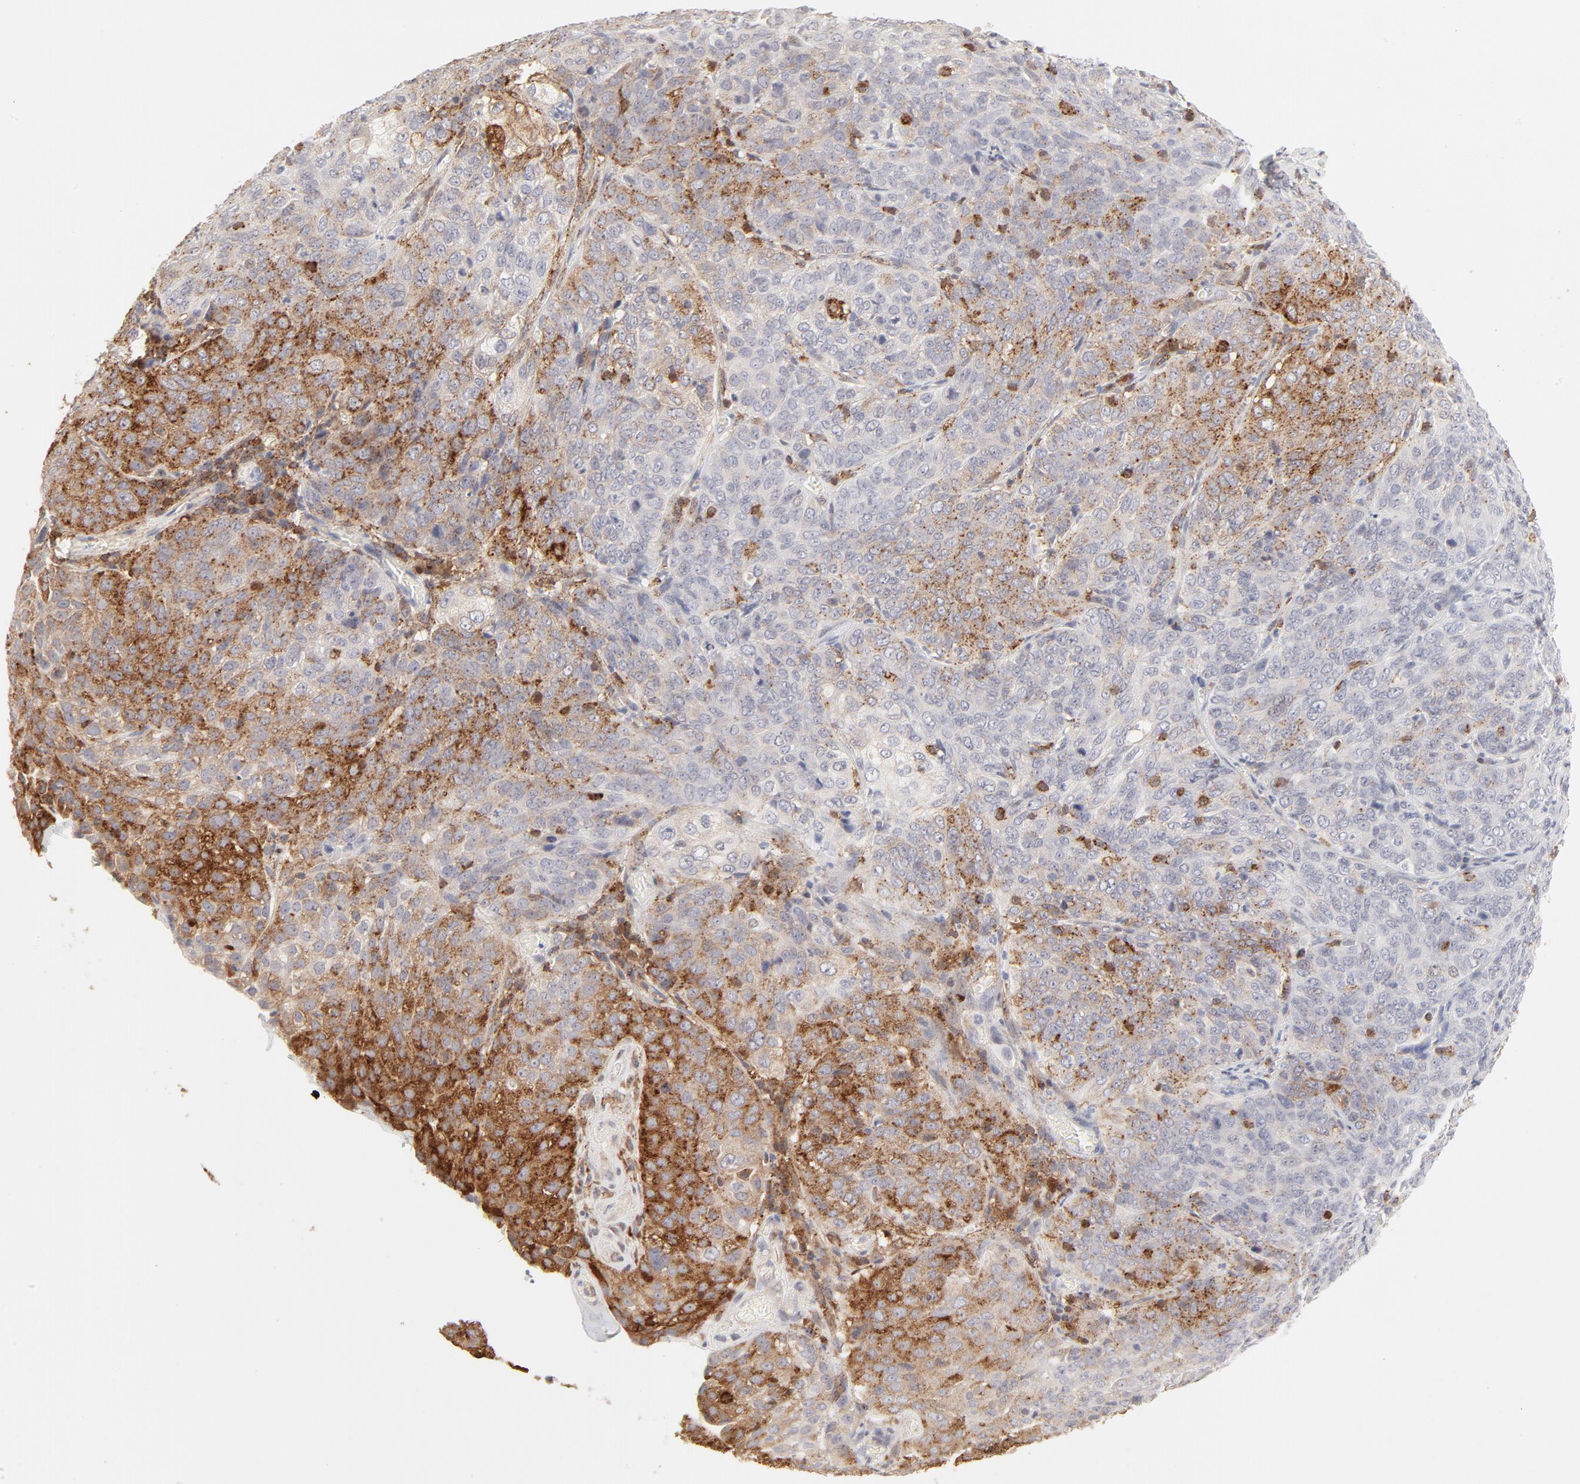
{"staining": {"intensity": "moderate", "quantity": "<25%", "location": "cytoplasmic/membranous"}, "tissue": "cervical cancer", "cell_type": "Tumor cells", "image_type": "cancer", "snomed": [{"axis": "morphology", "description": "Squamous cell carcinoma, NOS"}, {"axis": "topography", "description": "Cervix"}], "caption": "Immunohistochemistry (IHC) histopathology image of neoplastic tissue: cervical squamous cell carcinoma stained using IHC displays low levels of moderate protein expression localized specifically in the cytoplasmic/membranous of tumor cells, appearing as a cytoplasmic/membranous brown color.", "gene": "CDK6", "patient": {"sex": "female", "age": 38}}